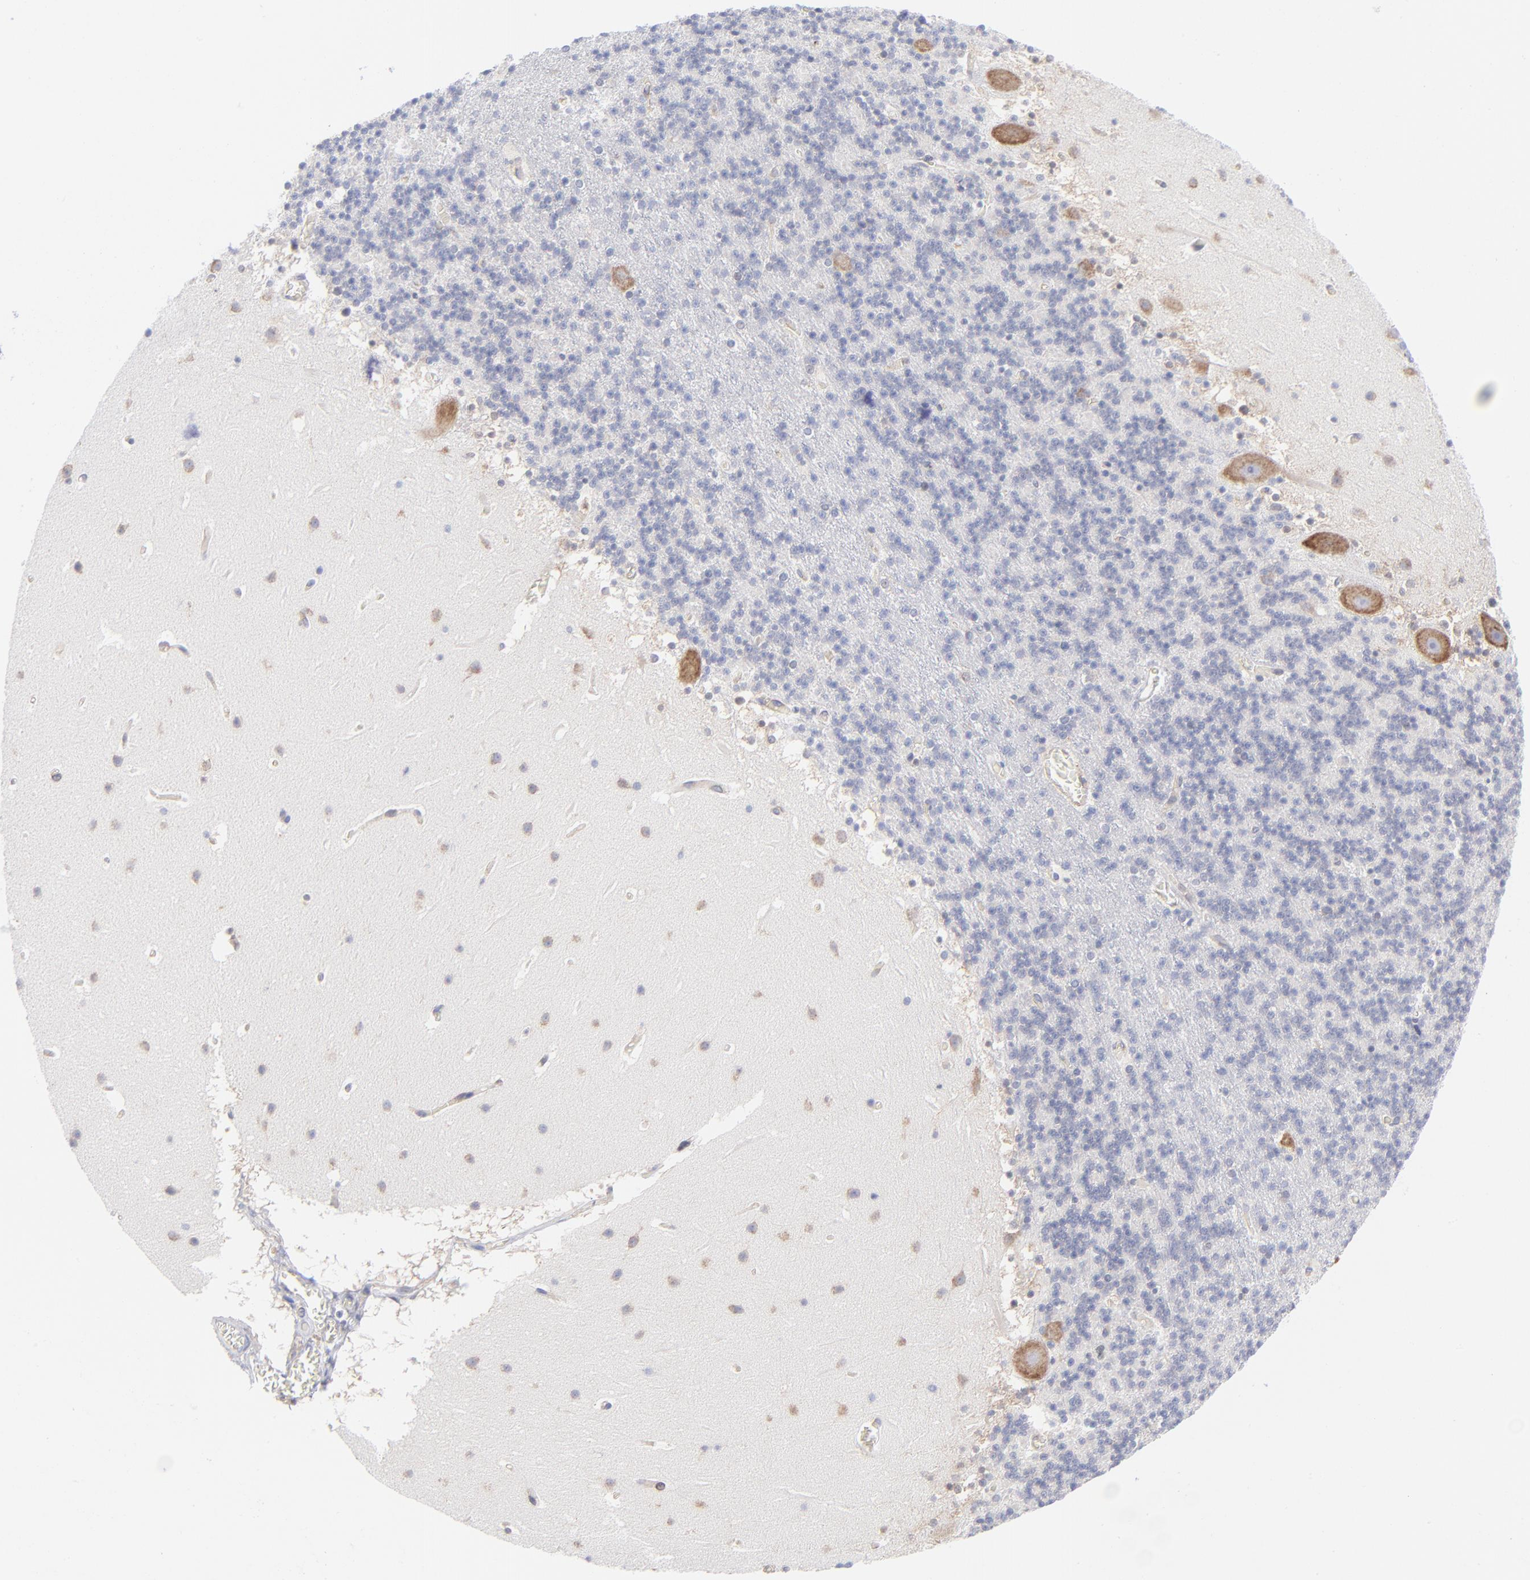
{"staining": {"intensity": "negative", "quantity": "none", "location": "none"}, "tissue": "cerebellum", "cell_type": "Cells in granular layer", "image_type": "normal", "snomed": [{"axis": "morphology", "description": "Normal tissue, NOS"}, {"axis": "topography", "description": "Cerebellum"}], "caption": "IHC photomicrograph of normal human cerebellum stained for a protein (brown), which reveals no staining in cells in granular layer.", "gene": "EIF2AK2", "patient": {"sex": "male", "age": 45}}